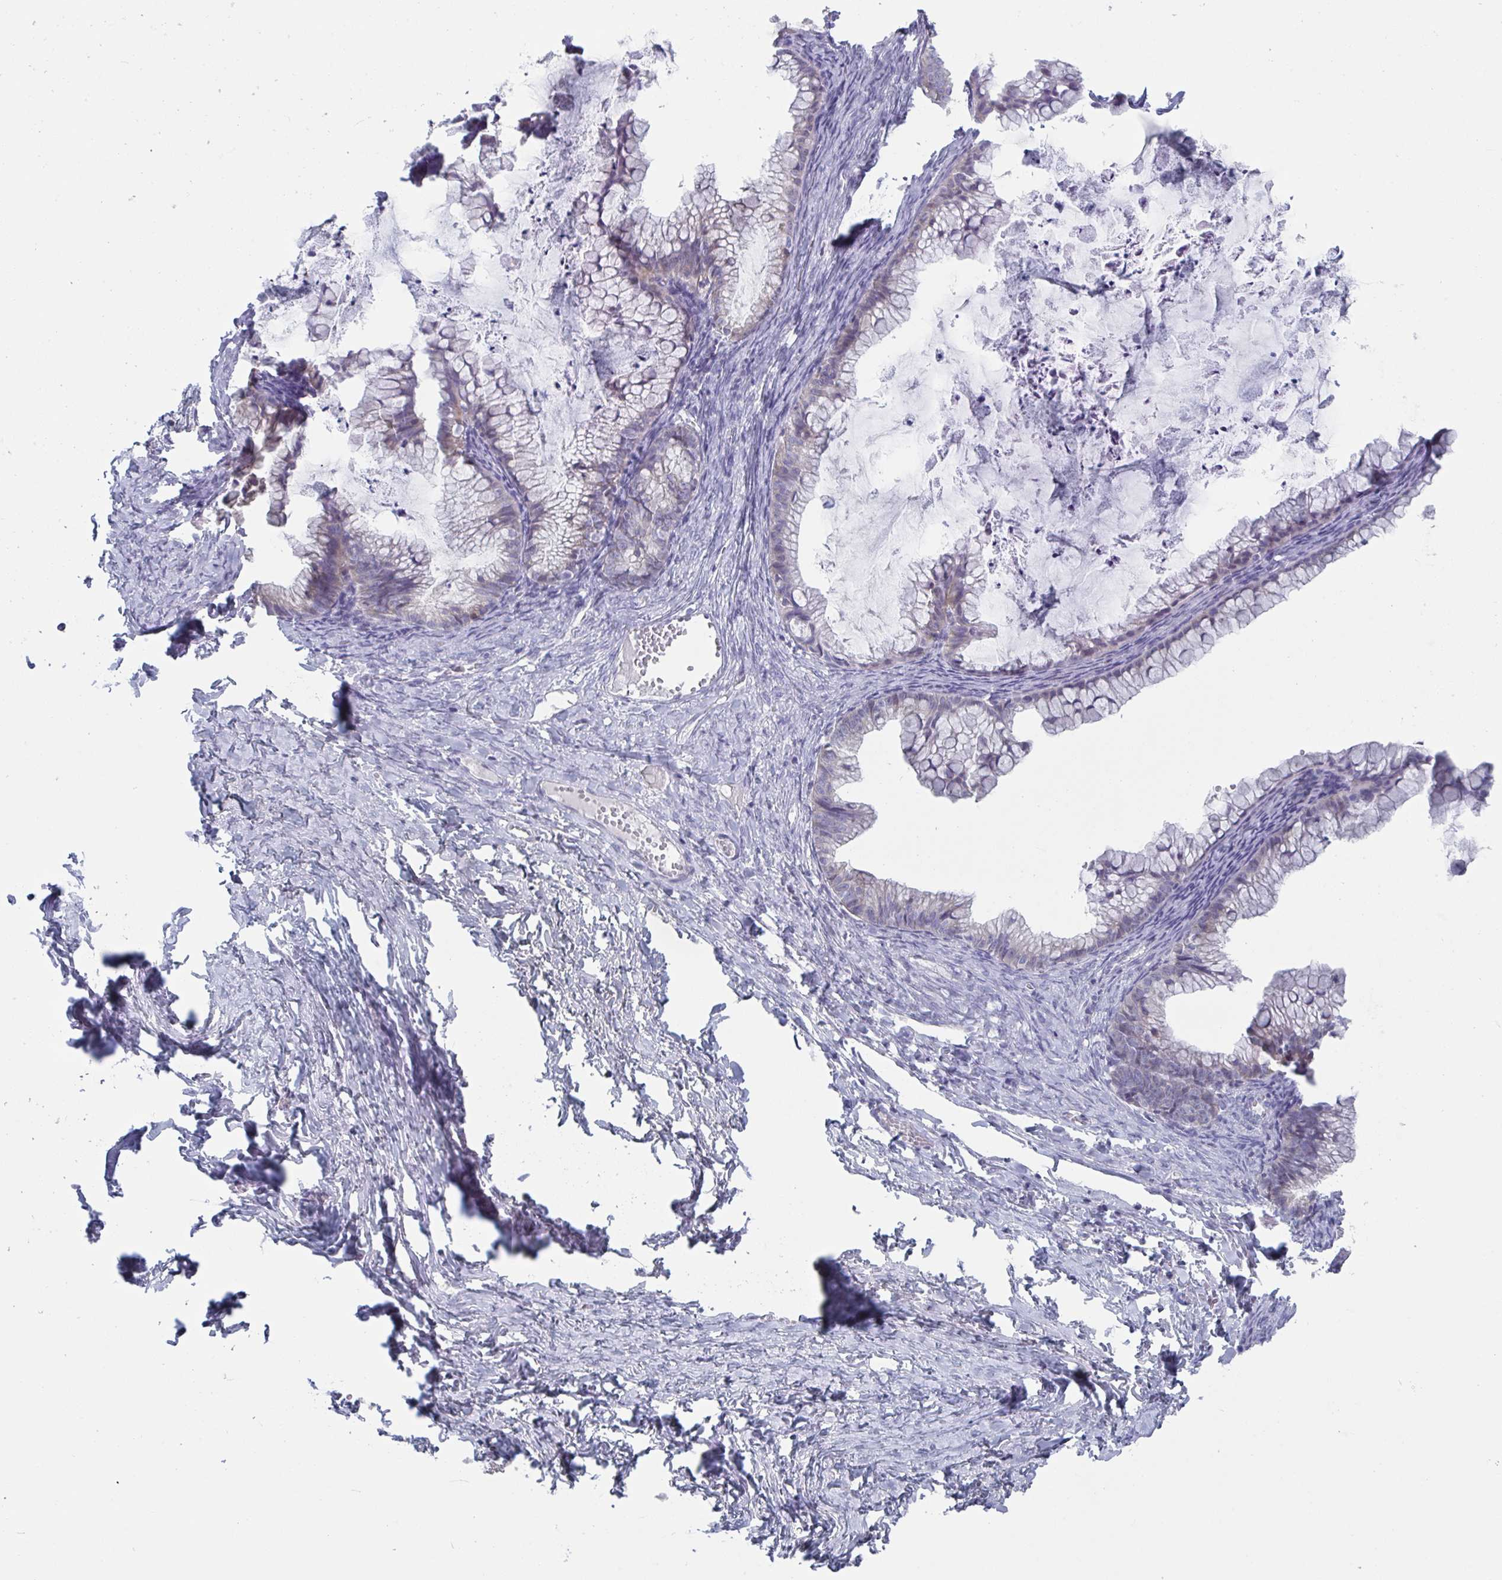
{"staining": {"intensity": "negative", "quantity": "none", "location": "none"}, "tissue": "ovarian cancer", "cell_type": "Tumor cells", "image_type": "cancer", "snomed": [{"axis": "morphology", "description": "Cystadenocarcinoma, mucinous, NOS"}, {"axis": "topography", "description": "Ovary"}], "caption": "There is no significant staining in tumor cells of ovarian cancer. The staining was performed using DAB to visualize the protein expression in brown, while the nuclei were stained in blue with hematoxylin (Magnification: 20x).", "gene": "STK26", "patient": {"sex": "female", "age": 35}}